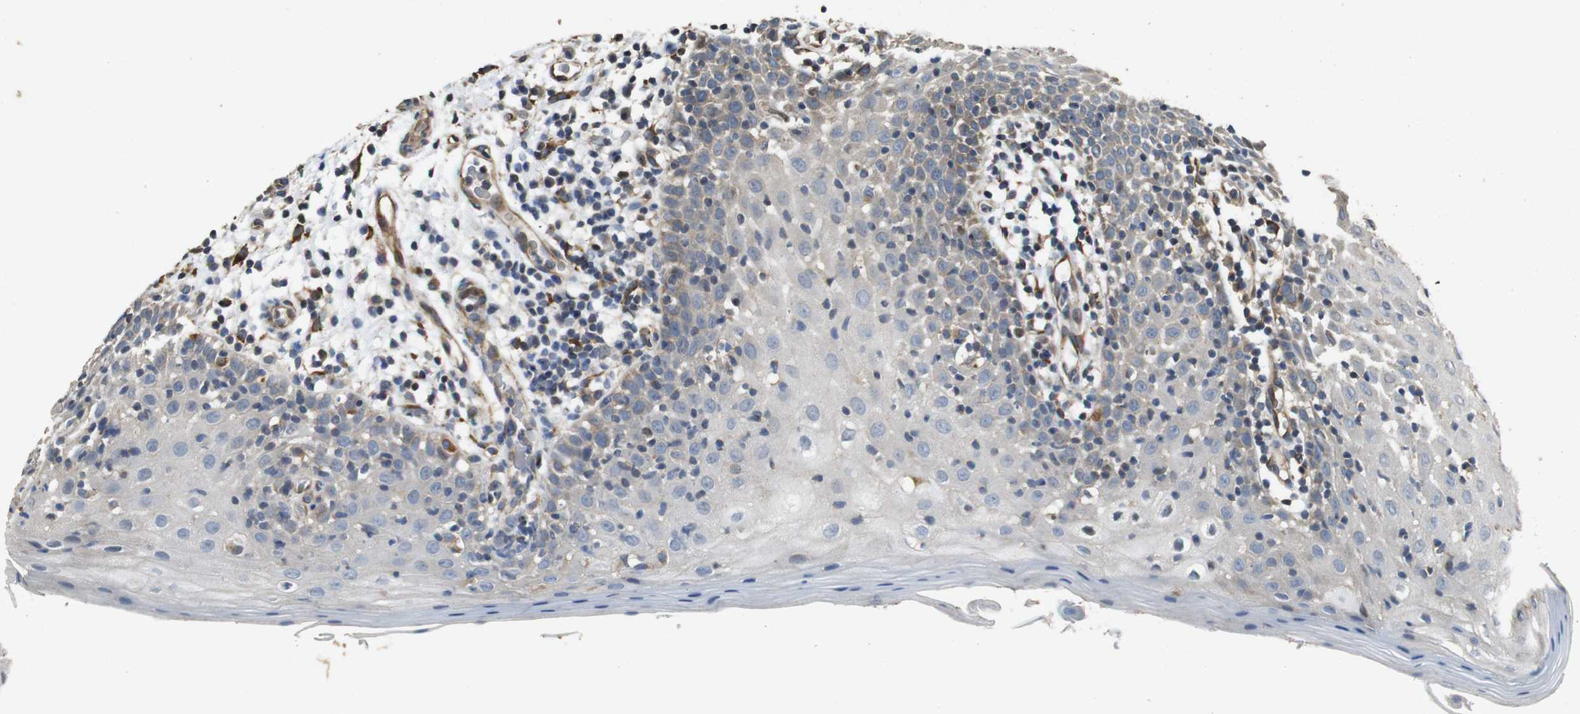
{"staining": {"intensity": "moderate", "quantity": "<25%", "location": "cytoplasmic/membranous"}, "tissue": "oral mucosa", "cell_type": "Squamous epithelial cells", "image_type": "normal", "snomed": [{"axis": "morphology", "description": "Normal tissue, NOS"}, {"axis": "morphology", "description": "Squamous cell carcinoma, NOS"}, {"axis": "topography", "description": "Skeletal muscle"}, {"axis": "topography", "description": "Oral tissue"}], "caption": "Brown immunohistochemical staining in unremarkable human oral mucosa reveals moderate cytoplasmic/membranous staining in about <25% of squamous epithelial cells. (IHC, brightfield microscopy, high magnification).", "gene": "CNPY4", "patient": {"sex": "male", "age": 71}}